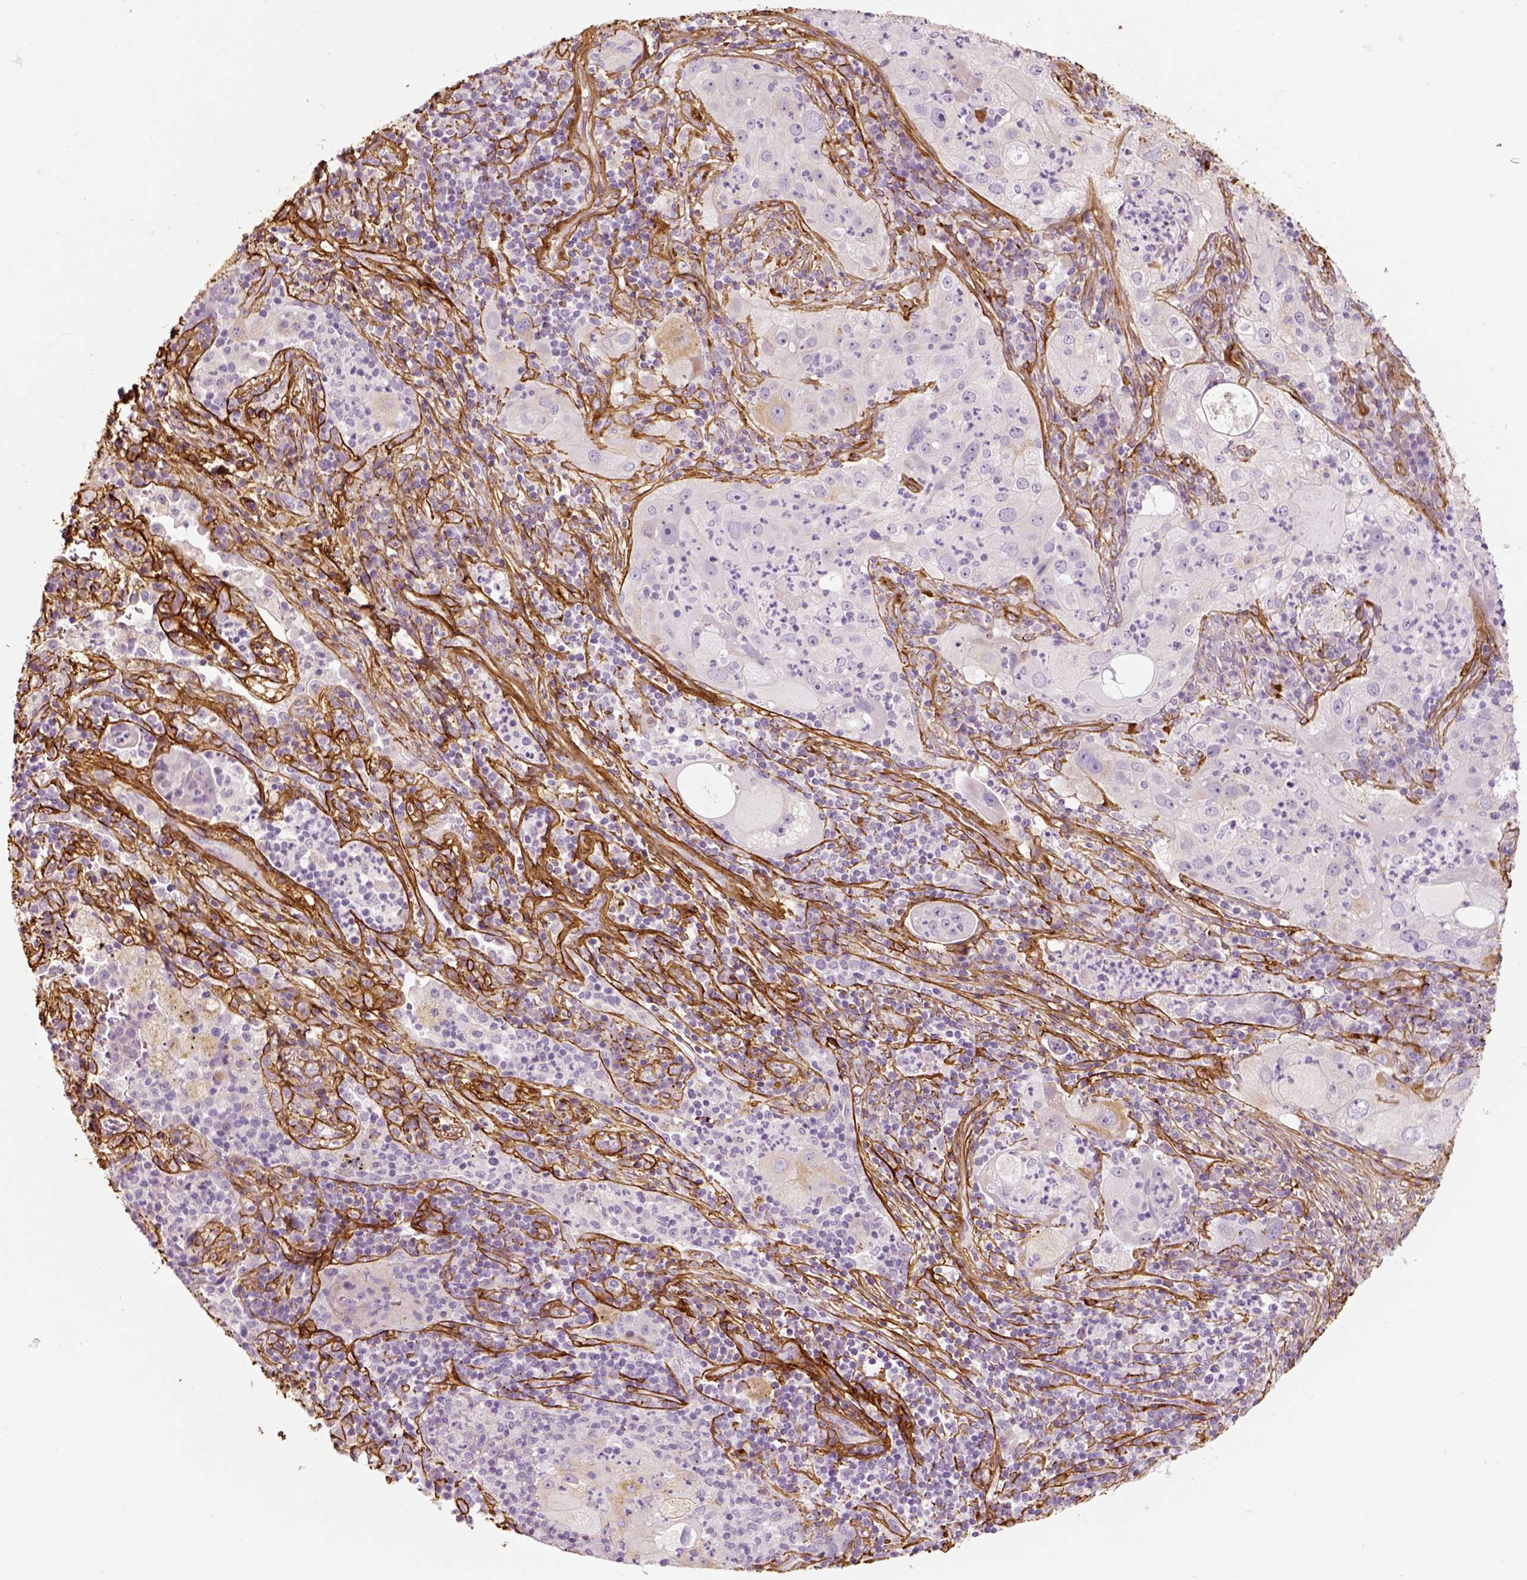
{"staining": {"intensity": "negative", "quantity": "none", "location": "none"}, "tissue": "lung cancer", "cell_type": "Tumor cells", "image_type": "cancer", "snomed": [{"axis": "morphology", "description": "Squamous cell carcinoma, NOS"}, {"axis": "topography", "description": "Lung"}], "caption": "Photomicrograph shows no protein positivity in tumor cells of squamous cell carcinoma (lung) tissue.", "gene": "COL6A2", "patient": {"sex": "female", "age": 59}}